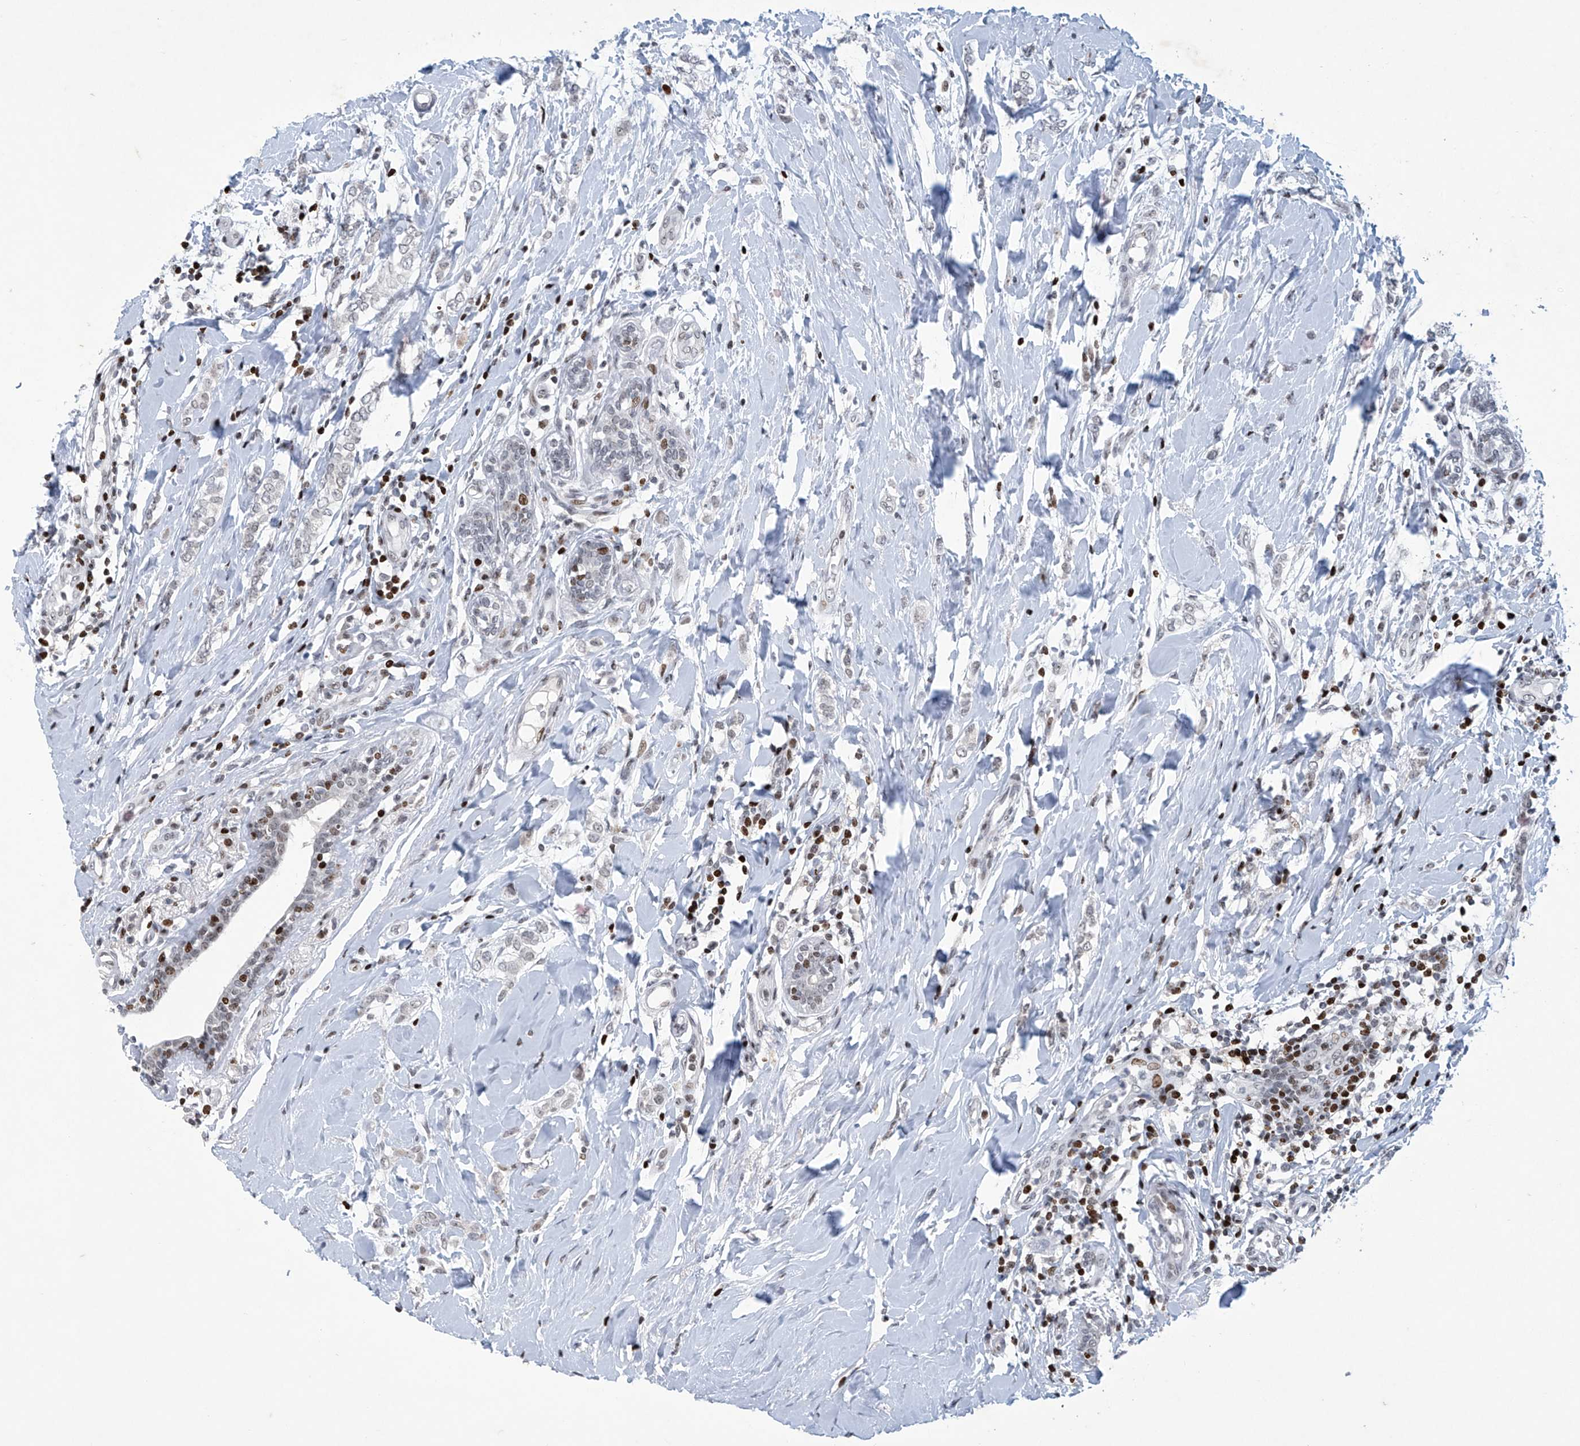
{"staining": {"intensity": "weak", "quantity": "<25%", "location": "nuclear"}, "tissue": "breast cancer", "cell_type": "Tumor cells", "image_type": "cancer", "snomed": [{"axis": "morphology", "description": "Normal tissue, NOS"}, {"axis": "morphology", "description": "Lobular carcinoma"}, {"axis": "topography", "description": "Breast"}], "caption": "This histopathology image is of breast cancer stained with immunohistochemistry to label a protein in brown with the nuclei are counter-stained blue. There is no expression in tumor cells.", "gene": "RFX7", "patient": {"sex": "female", "age": 47}}